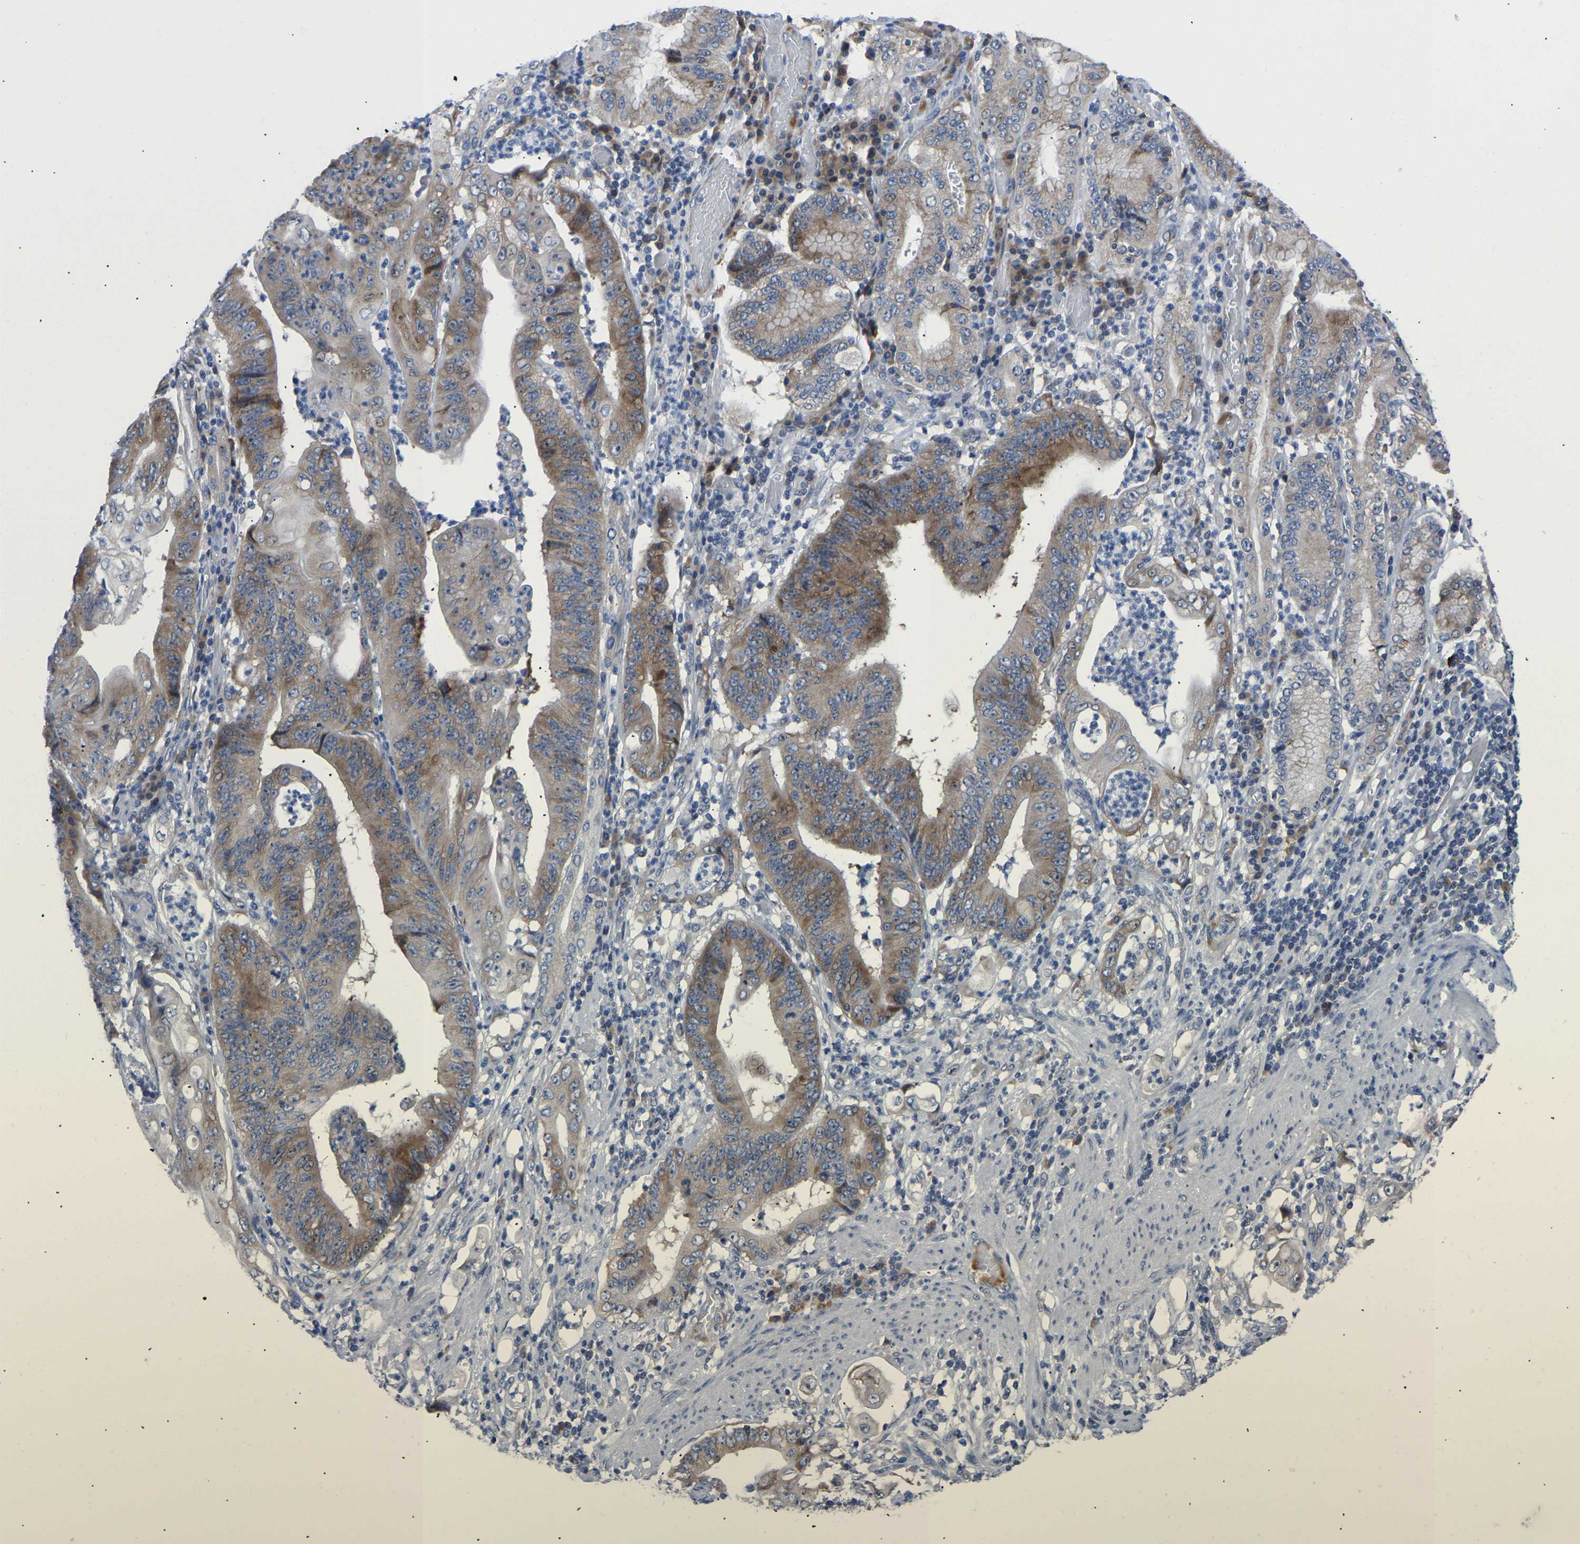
{"staining": {"intensity": "moderate", "quantity": "25%-75%", "location": "cytoplasmic/membranous"}, "tissue": "stomach cancer", "cell_type": "Tumor cells", "image_type": "cancer", "snomed": [{"axis": "morphology", "description": "Adenocarcinoma, NOS"}, {"axis": "topography", "description": "Stomach"}], "caption": "A brown stain highlights moderate cytoplasmic/membranous expression of a protein in stomach cancer (adenocarcinoma) tumor cells. The protein is shown in brown color, while the nuclei are stained blue.", "gene": "ABCA10", "patient": {"sex": "female", "age": 73}}